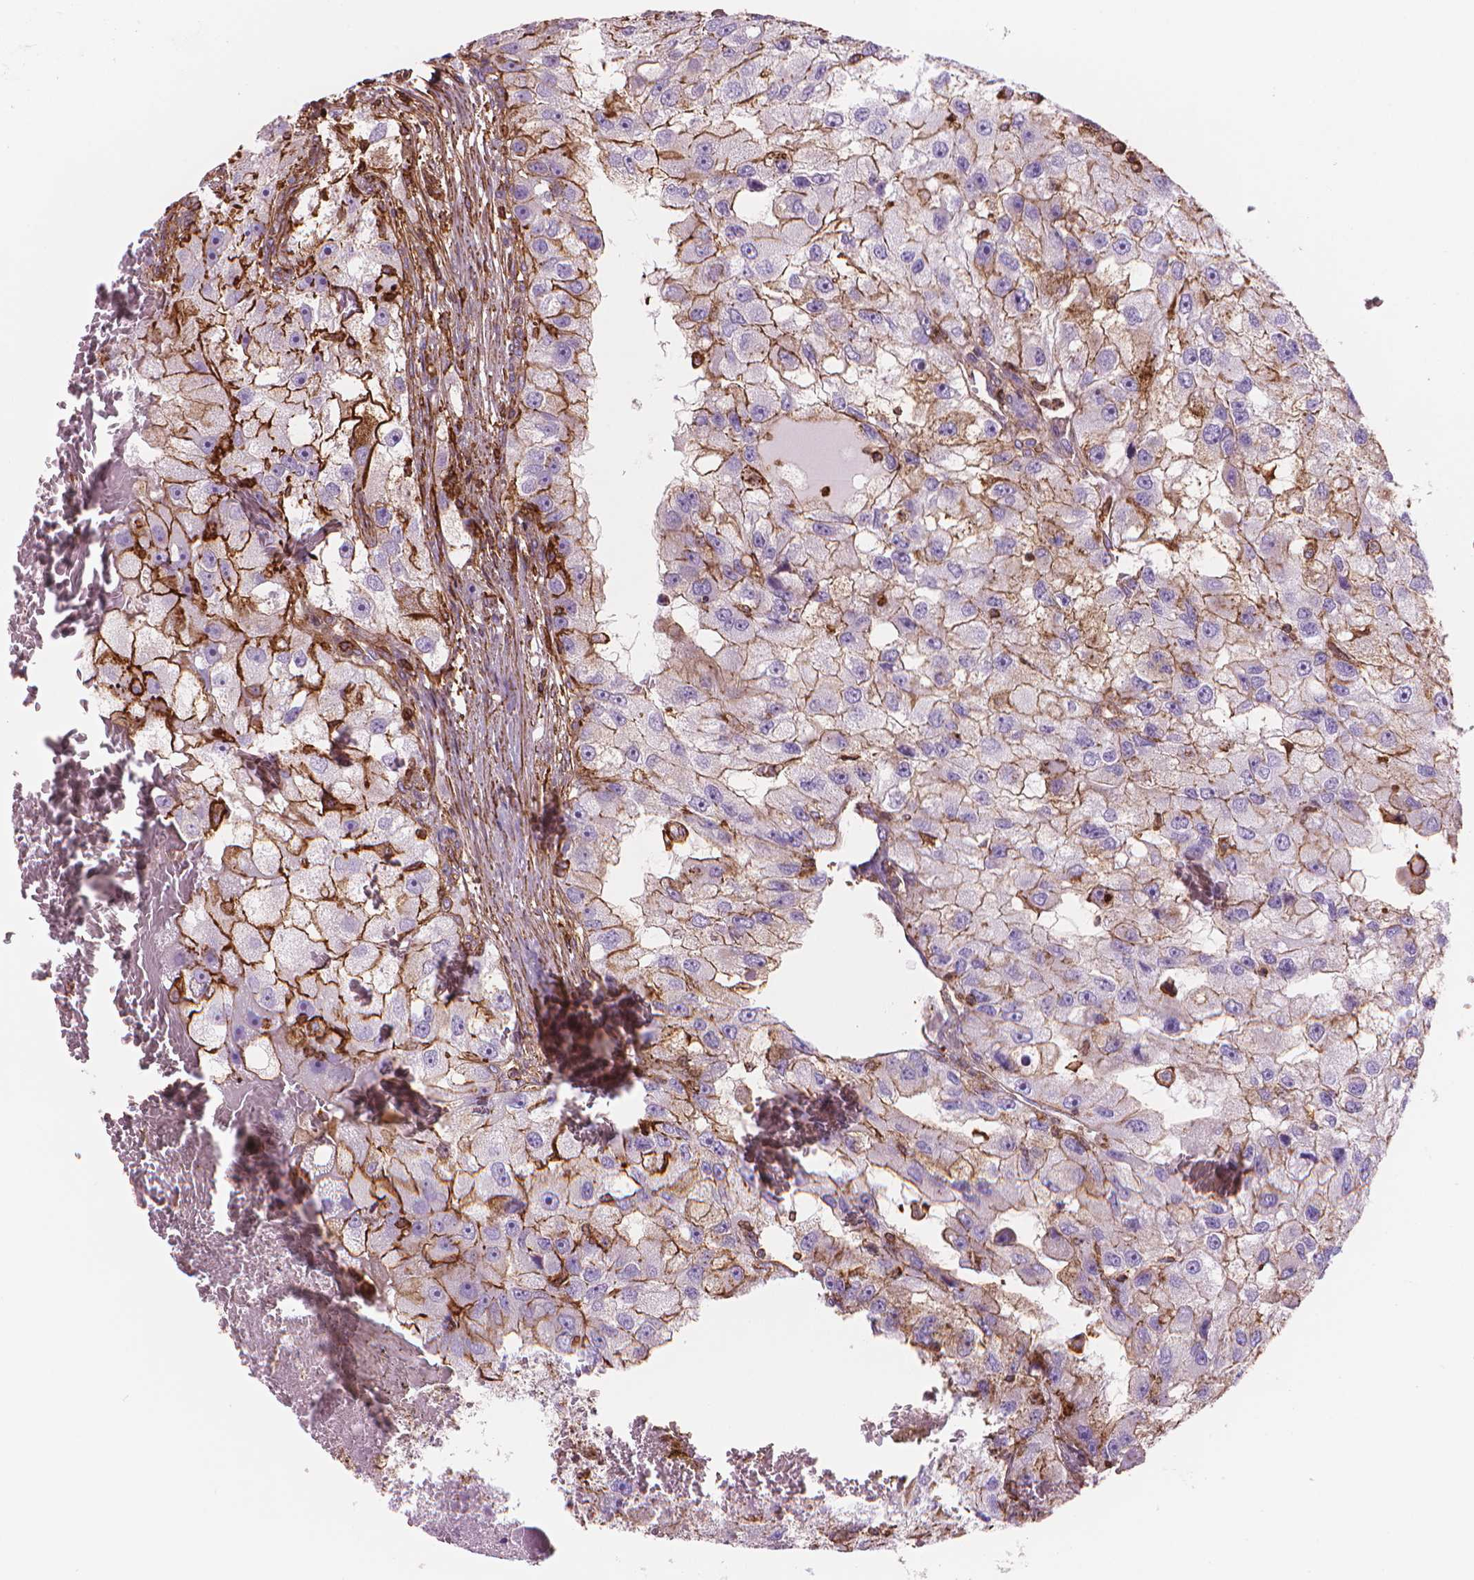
{"staining": {"intensity": "strong", "quantity": "<25%", "location": "cytoplasmic/membranous"}, "tissue": "renal cancer", "cell_type": "Tumor cells", "image_type": "cancer", "snomed": [{"axis": "morphology", "description": "Adenocarcinoma, NOS"}, {"axis": "topography", "description": "Kidney"}], "caption": "Immunohistochemical staining of renal cancer (adenocarcinoma) reveals strong cytoplasmic/membranous protein expression in about <25% of tumor cells.", "gene": "PATJ", "patient": {"sex": "male", "age": 63}}